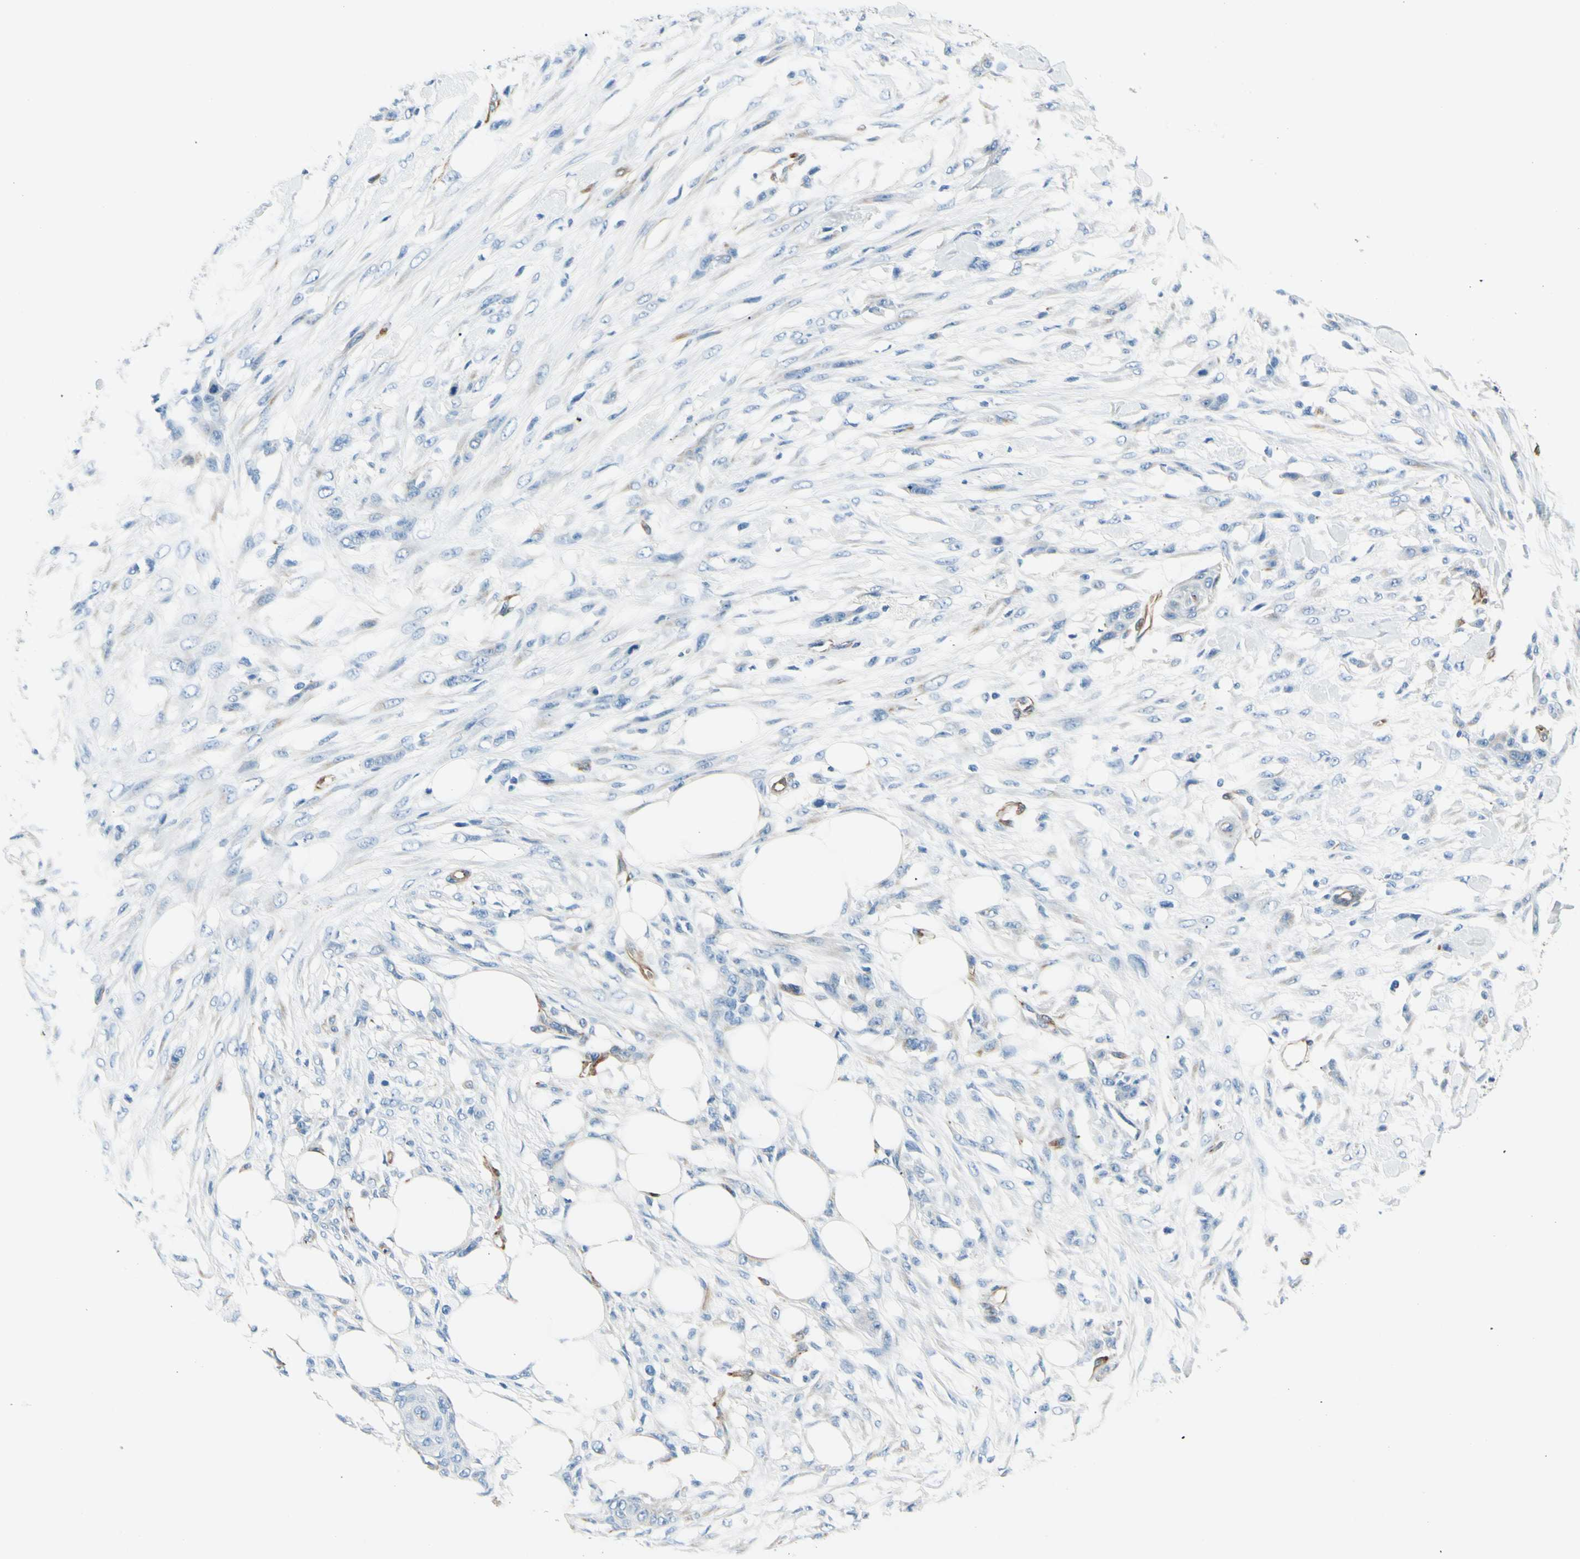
{"staining": {"intensity": "negative", "quantity": "none", "location": "none"}, "tissue": "skin cancer", "cell_type": "Tumor cells", "image_type": "cancer", "snomed": [{"axis": "morphology", "description": "Squamous cell carcinoma, NOS"}, {"axis": "topography", "description": "Skin"}], "caption": "High magnification brightfield microscopy of skin cancer stained with DAB (brown) and counterstained with hematoxylin (blue): tumor cells show no significant positivity. Brightfield microscopy of immunohistochemistry (IHC) stained with DAB (brown) and hematoxylin (blue), captured at high magnification.", "gene": "PTH2R", "patient": {"sex": "female", "age": 59}}